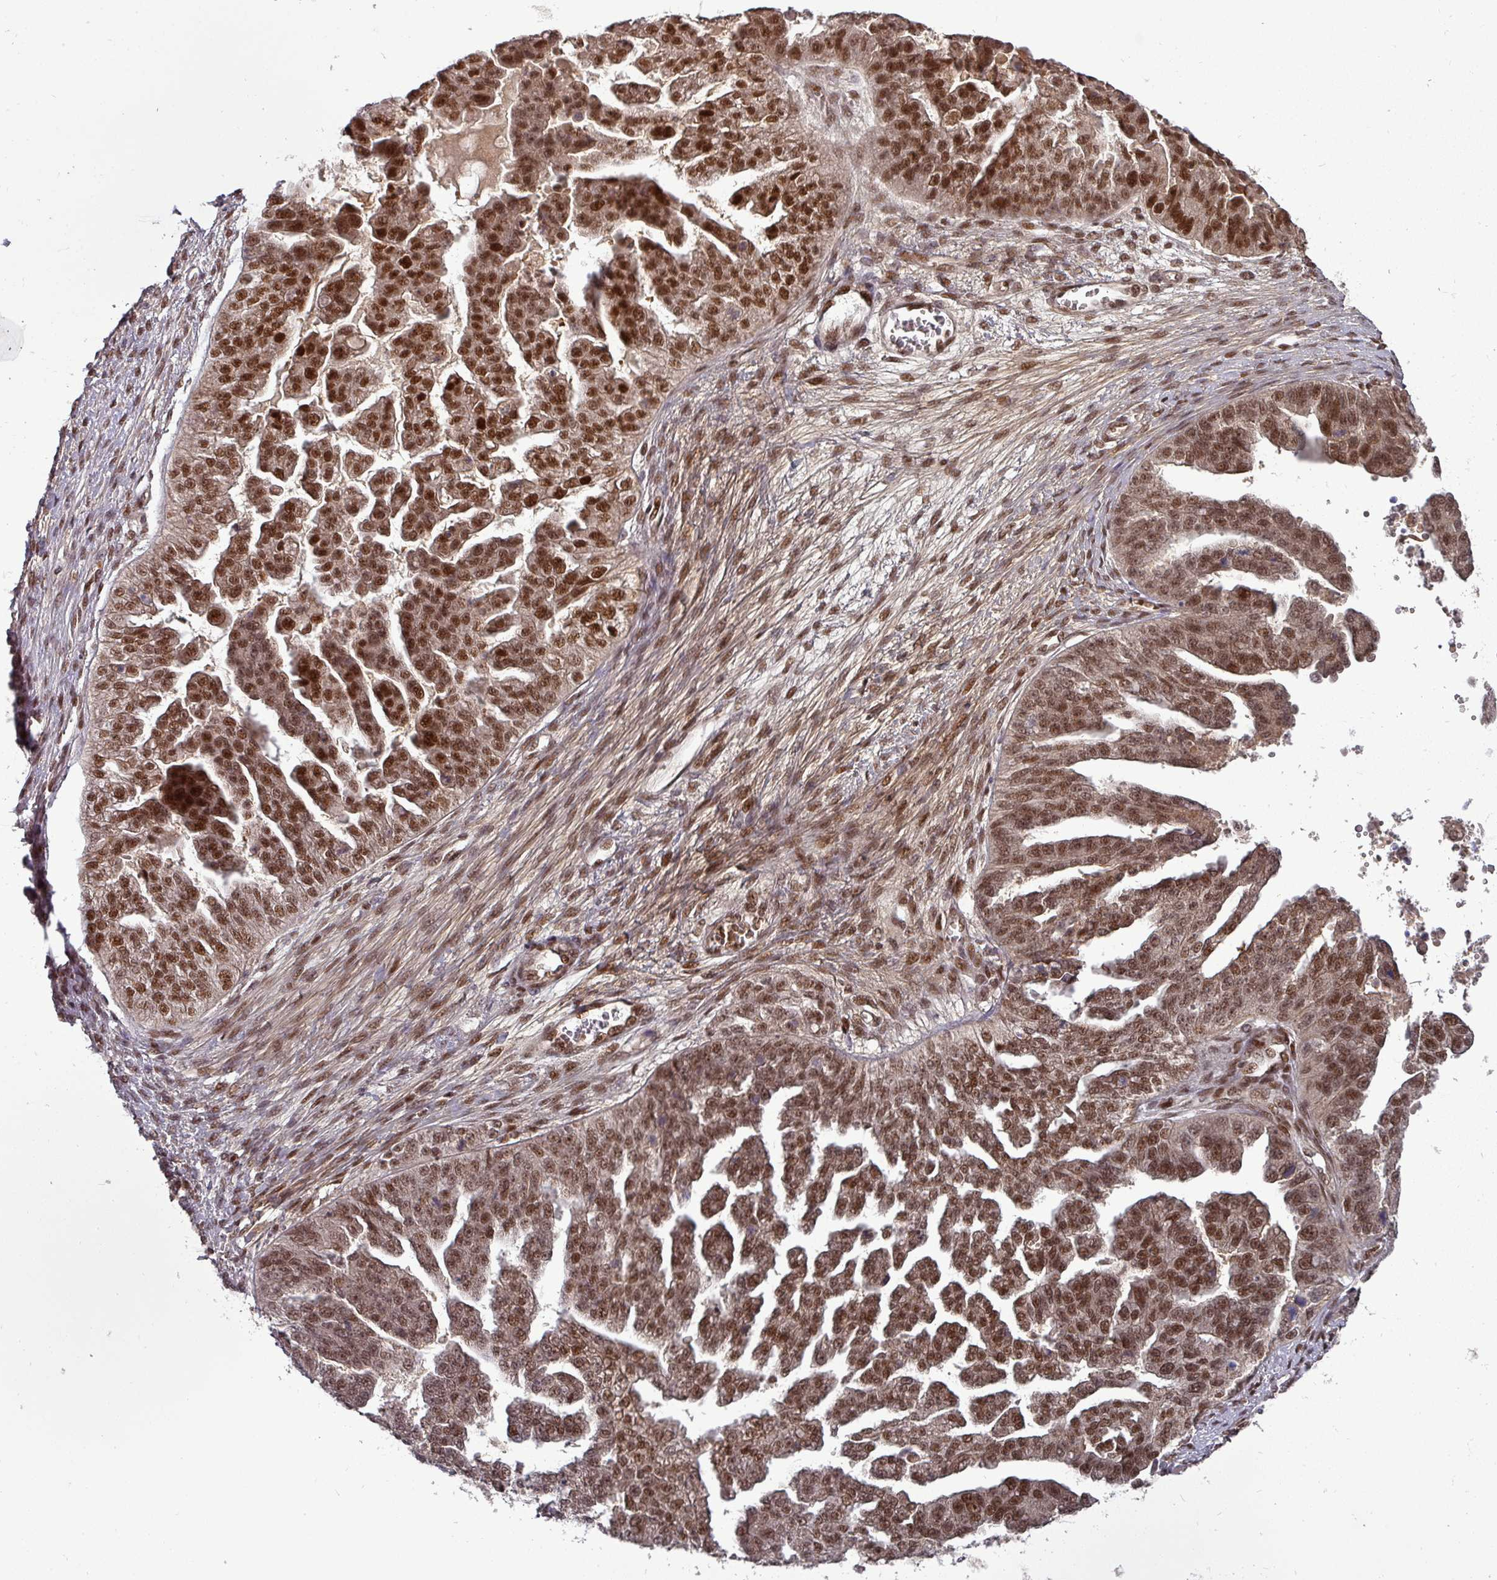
{"staining": {"intensity": "strong", "quantity": ">75%", "location": "nuclear"}, "tissue": "ovarian cancer", "cell_type": "Tumor cells", "image_type": "cancer", "snomed": [{"axis": "morphology", "description": "Cystadenocarcinoma, serous, NOS"}, {"axis": "topography", "description": "Ovary"}], "caption": "About >75% of tumor cells in ovarian cancer (serous cystadenocarcinoma) demonstrate strong nuclear protein positivity as visualized by brown immunohistochemical staining.", "gene": "CIC", "patient": {"sex": "female", "age": 58}}